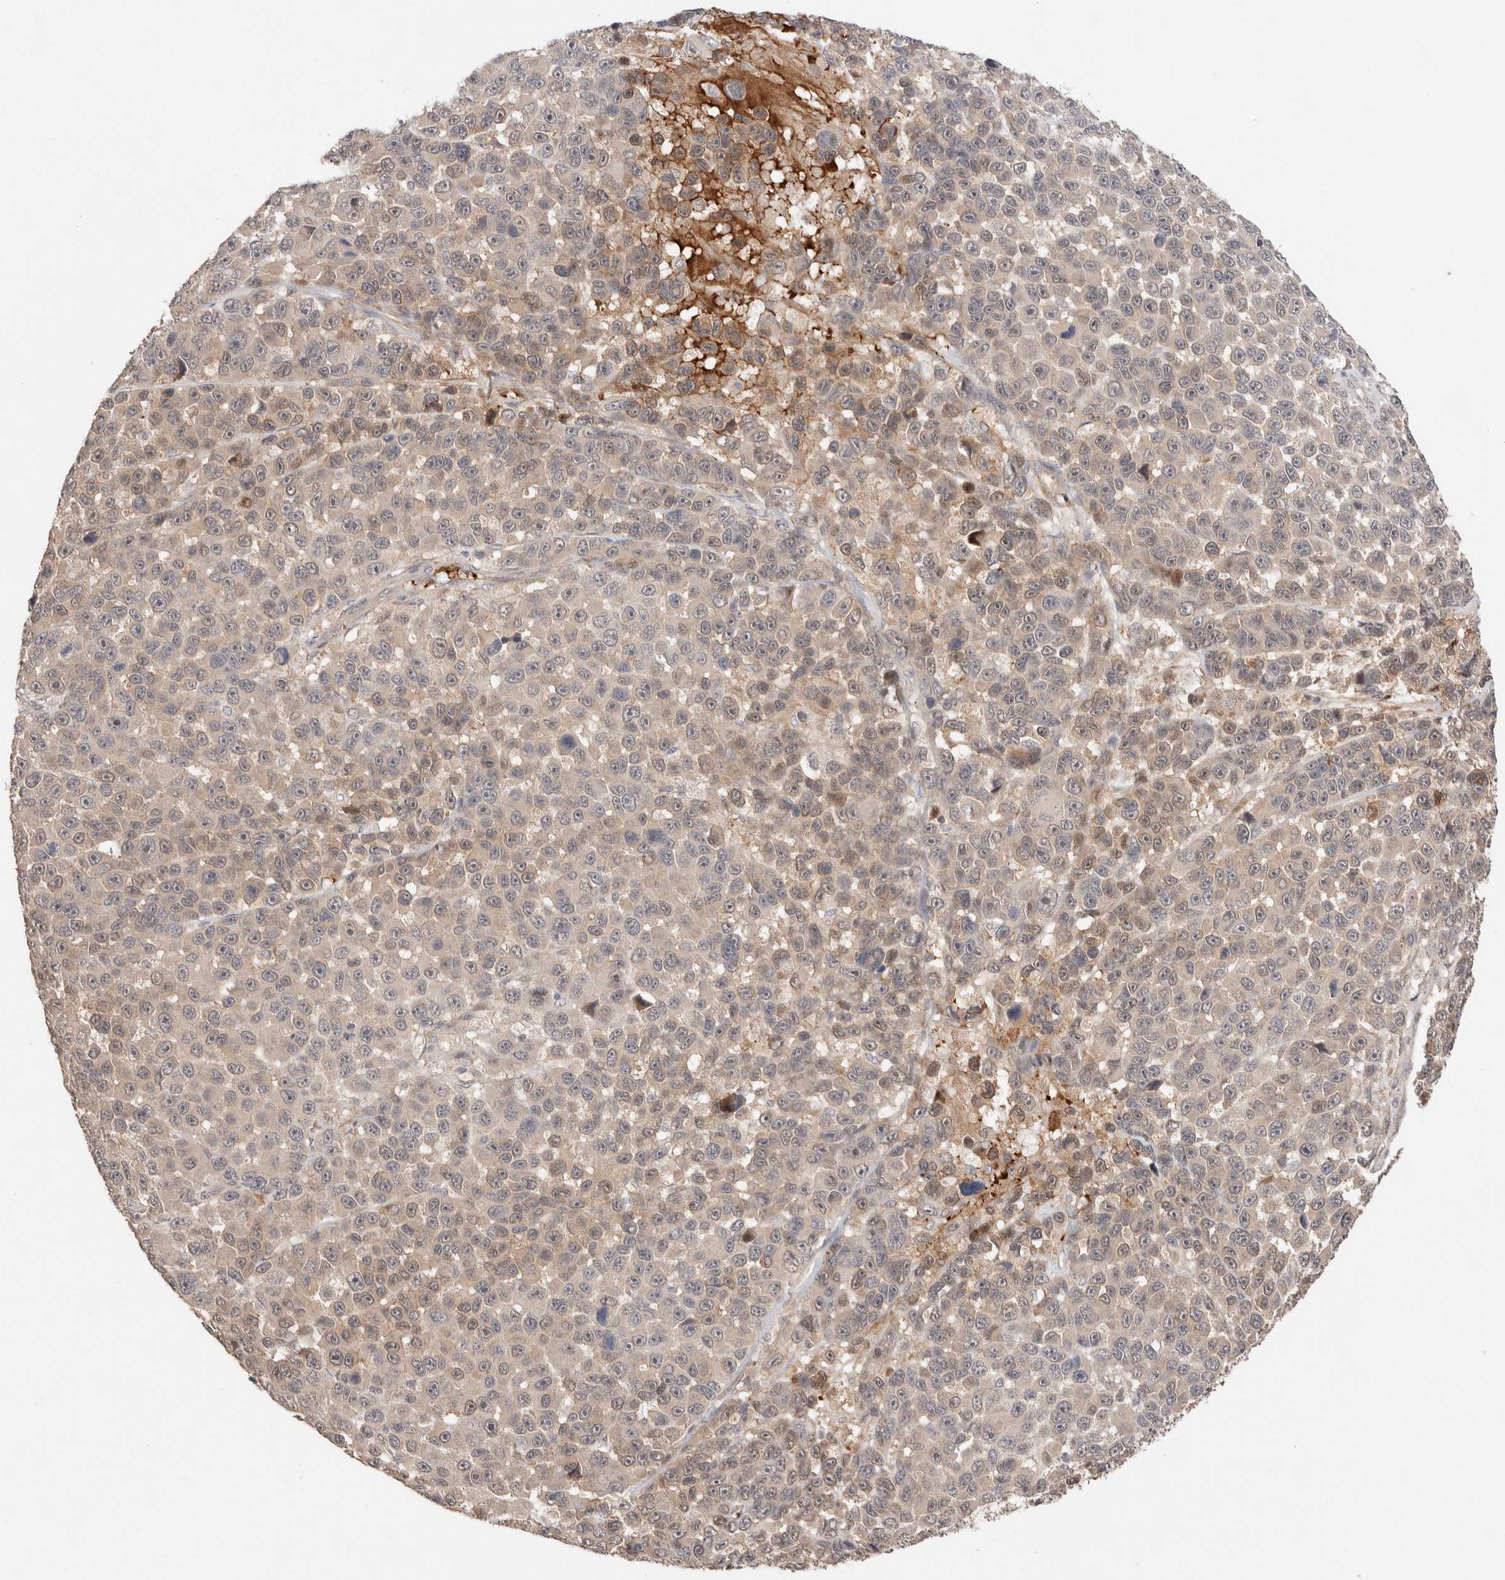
{"staining": {"intensity": "weak", "quantity": "25%-75%", "location": "cytoplasmic/membranous"}, "tissue": "melanoma", "cell_type": "Tumor cells", "image_type": "cancer", "snomed": [{"axis": "morphology", "description": "Malignant melanoma, NOS"}, {"axis": "topography", "description": "Skin"}], "caption": "A brown stain highlights weak cytoplasmic/membranous expression of a protein in human malignant melanoma tumor cells.", "gene": "CASK", "patient": {"sex": "male", "age": 53}}